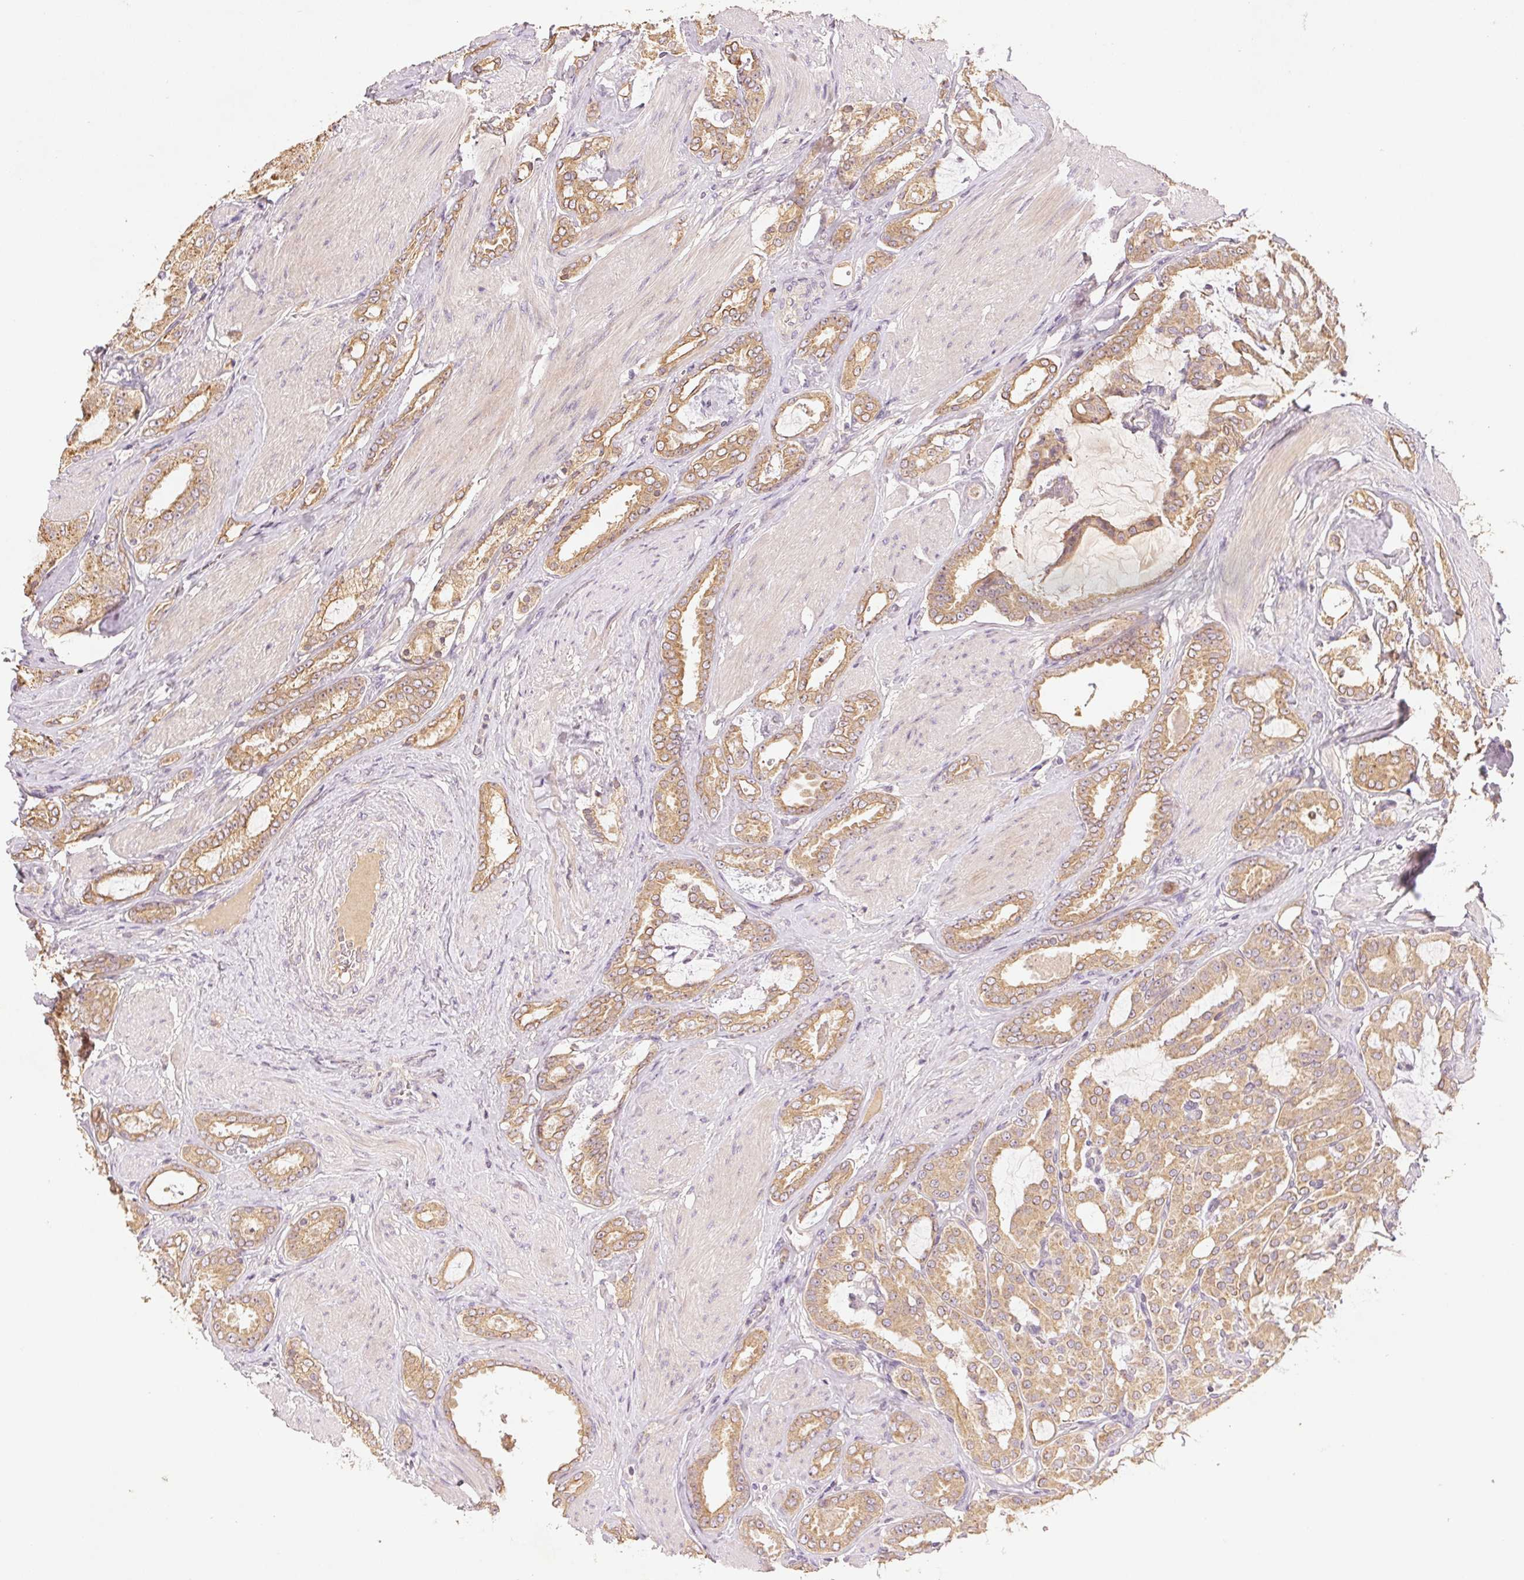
{"staining": {"intensity": "moderate", "quantity": ">75%", "location": "cytoplasmic/membranous"}, "tissue": "prostate cancer", "cell_type": "Tumor cells", "image_type": "cancer", "snomed": [{"axis": "morphology", "description": "Adenocarcinoma, High grade"}, {"axis": "topography", "description": "Prostate"}], "caption": "This photomicrograph shows immunohistochemistry staining of adenocarcinoma (high-grade) (prostate), with medium moderate cytoplasmic/membranous positivity in approximately >75% of tumor cells.", "gene": "YIF1B", "patient": {"sex": "male", "age": 63}}